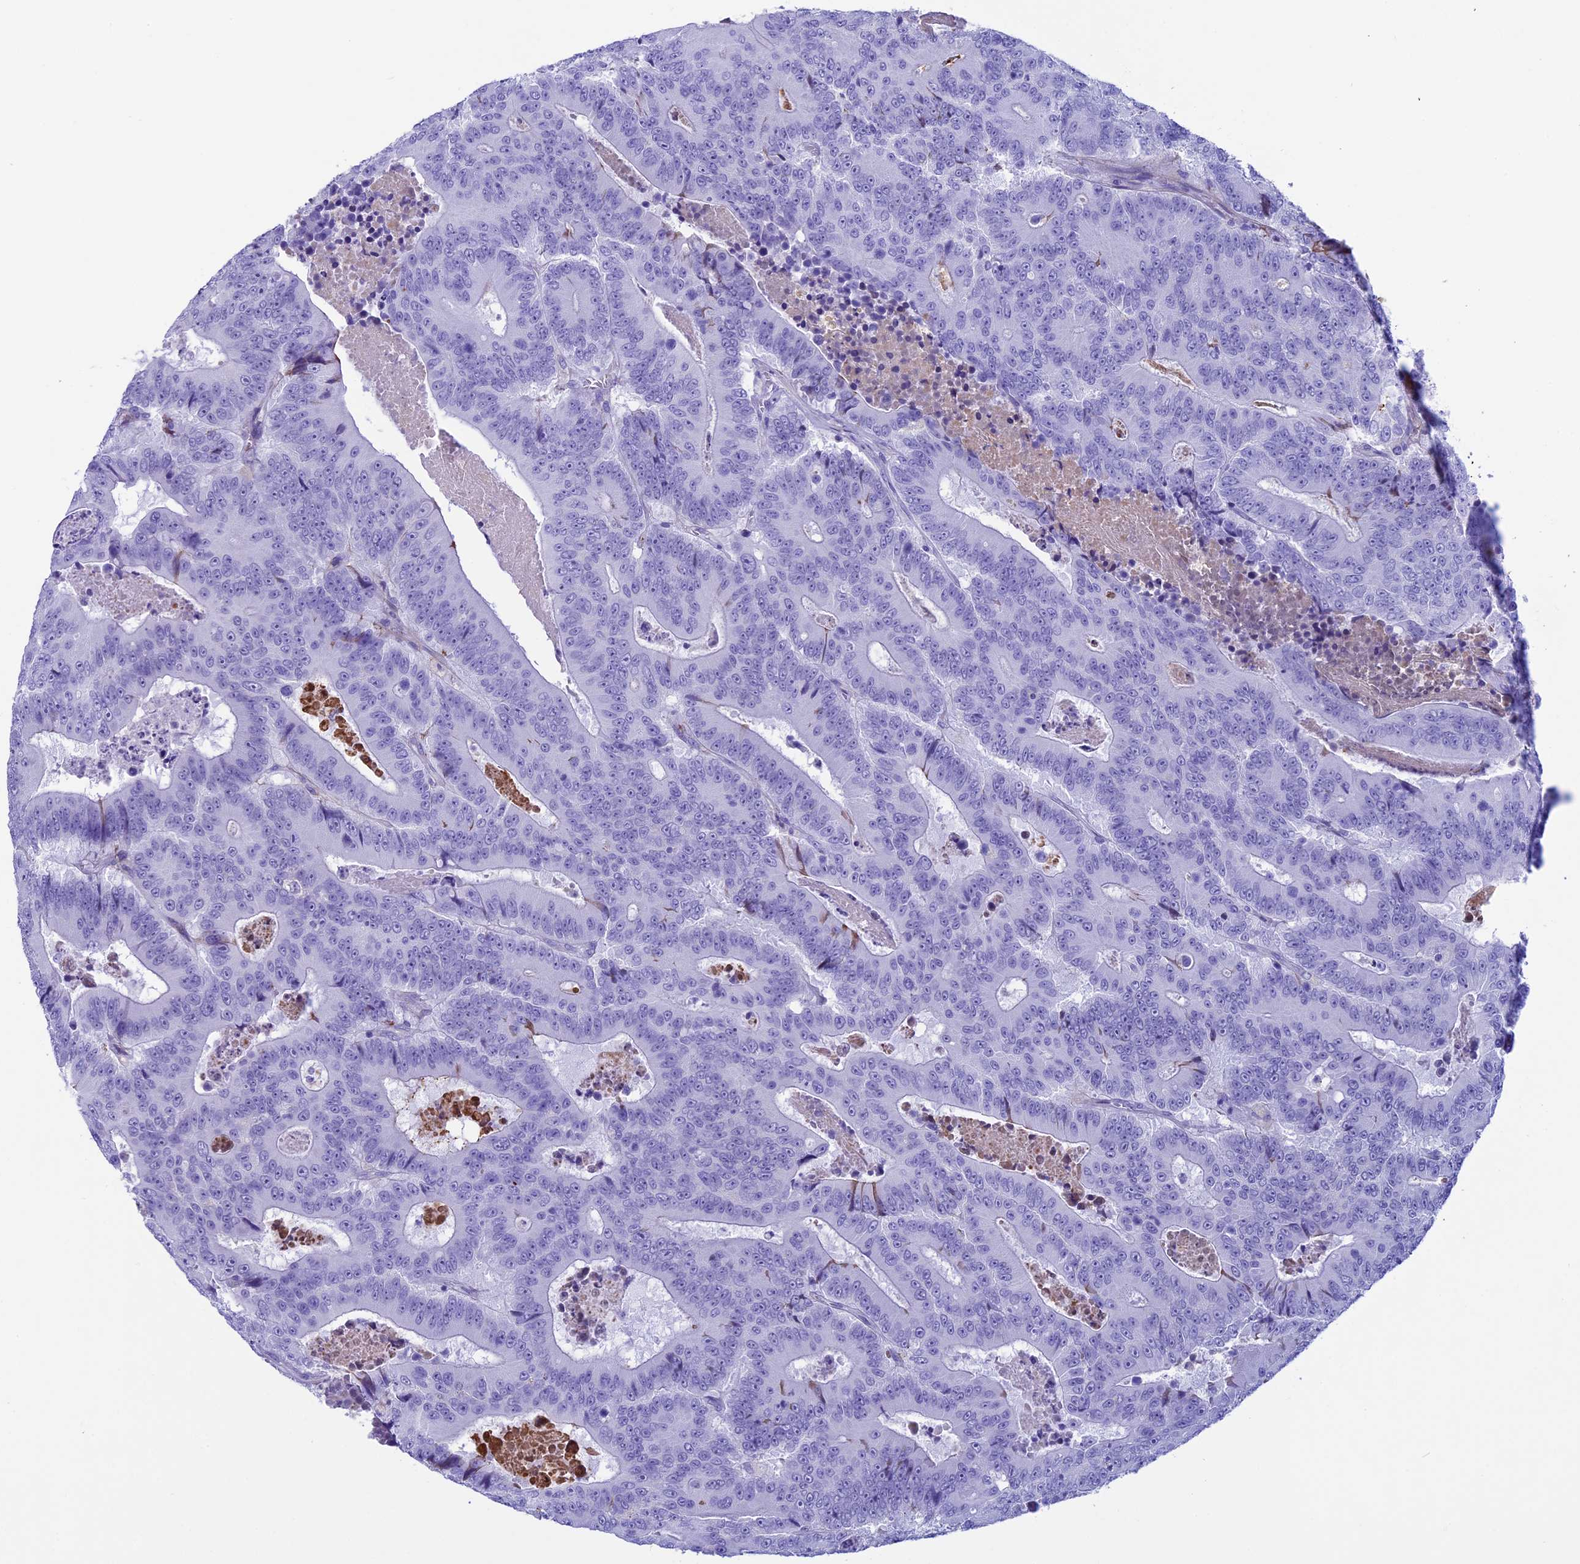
{"staining": {"intensity": "negative", "quantity": "none", "location": "none"}, "tissue": "colorectal cancer", "cell_type": "Tumor cells", "image_type": "cancer", "snomed": [{"axis": "morphology", "description": "Adenocarcinoma, NOS"}, {"axis": "topography", "description": "Colon"}], "caption": "High magnification brightfield microscopy of colorectal adenocarcinoma stained with DAB (brown) and counterstained with hematoxylin (blue): tumor cells show no significant staining.", "gene": "IGSF6", "patient": {"sex": "male", "age": 83}}